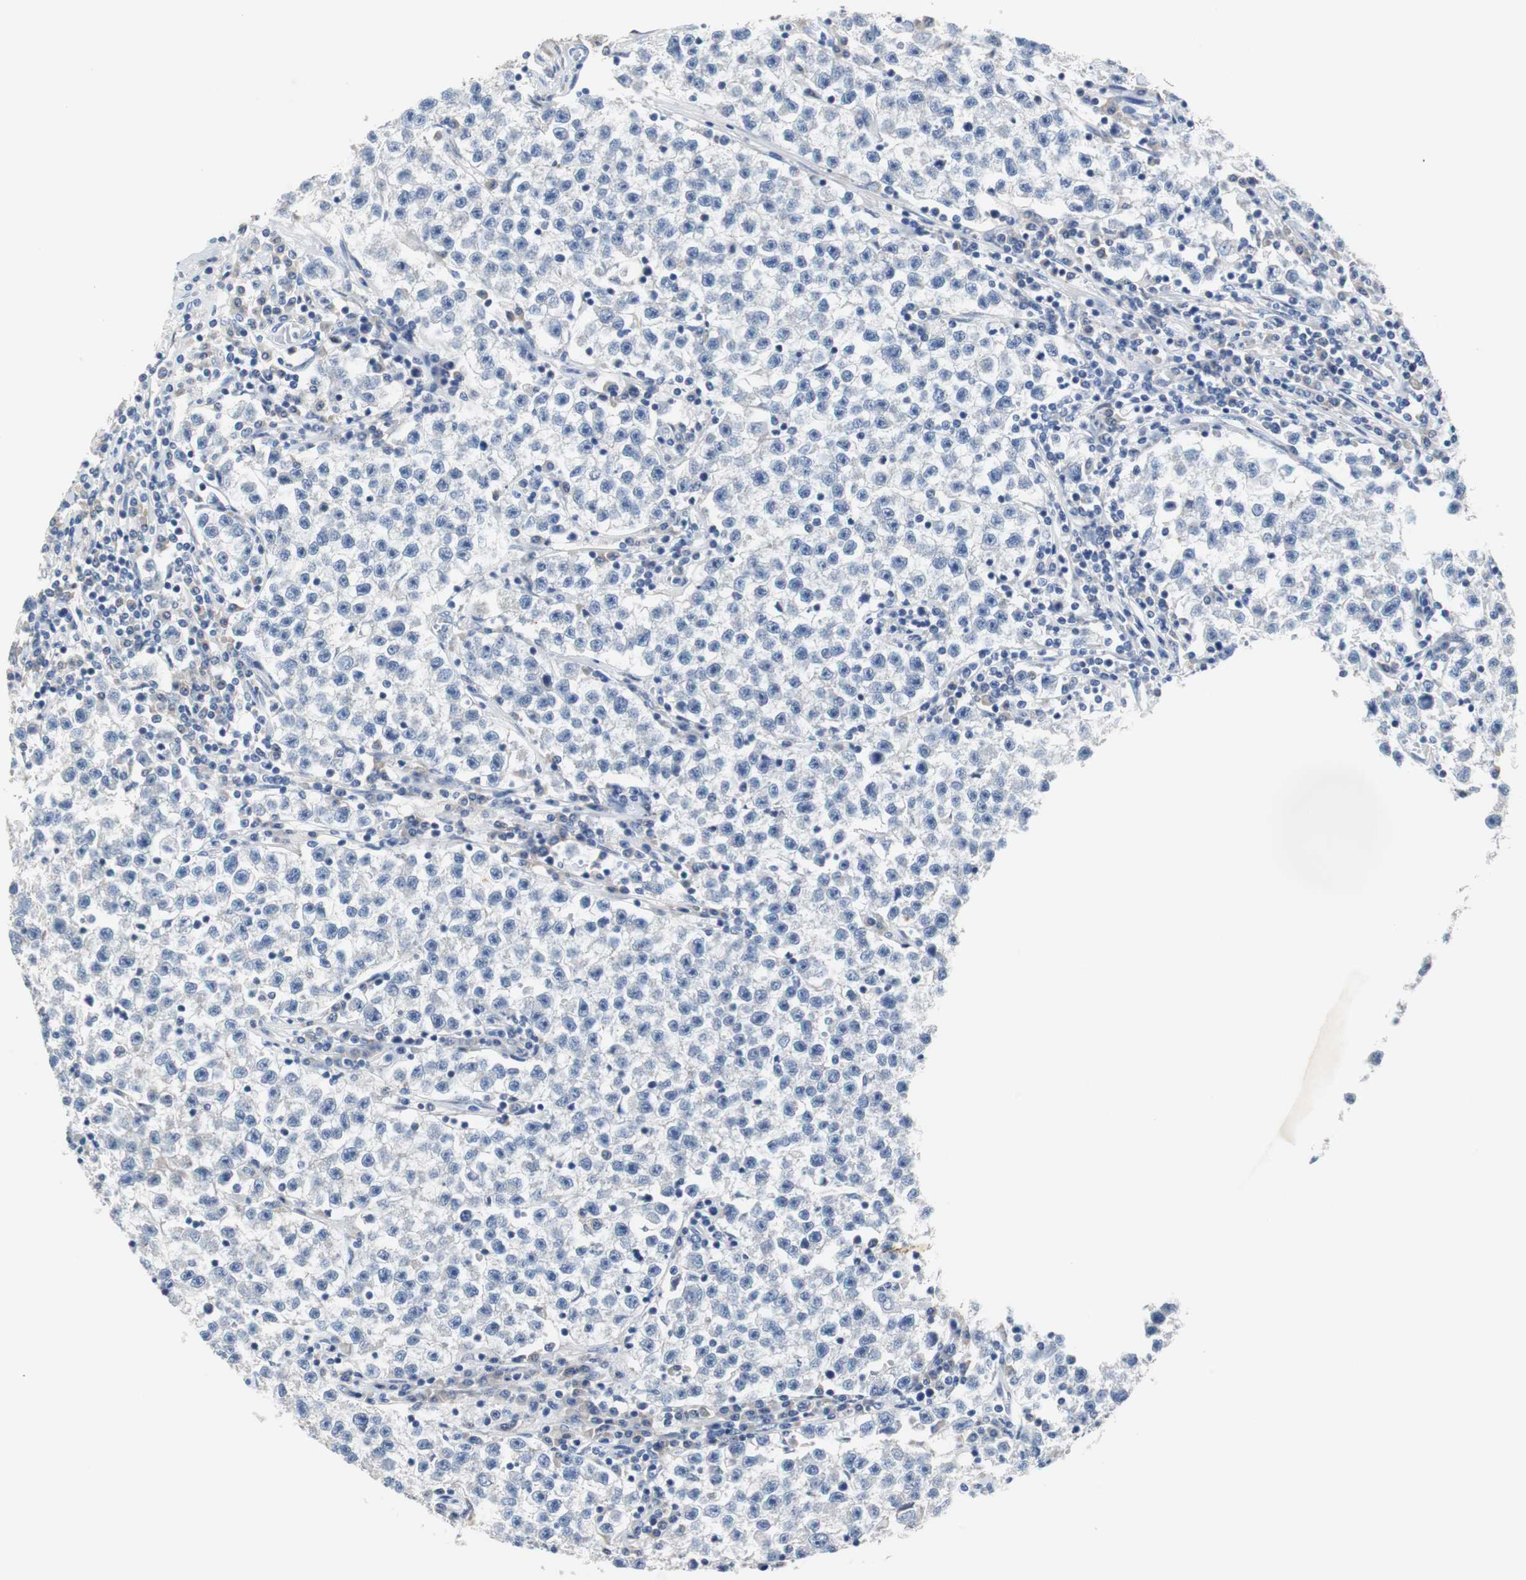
{"staining": {"intensity": "negative", "quantity": "none", "location": "none"}, "tissue": "testis cancer", "cell_type": "Tumor cells", "image_type": "cancer", "snomed": [{"axis": "morphology", "description": "Seminoma, NOS"}, {"axis": "topography", "description": "Testis"}], "caption": "Protein analysis of seminoma (testis) reveals no significant staining in tumor cells. (DAB immunohistochemistry (IHC) visualized using brightfield microscopy, high magnification).", "gene": "PCK1", "patient": {"sex": "male", "age": 22}}